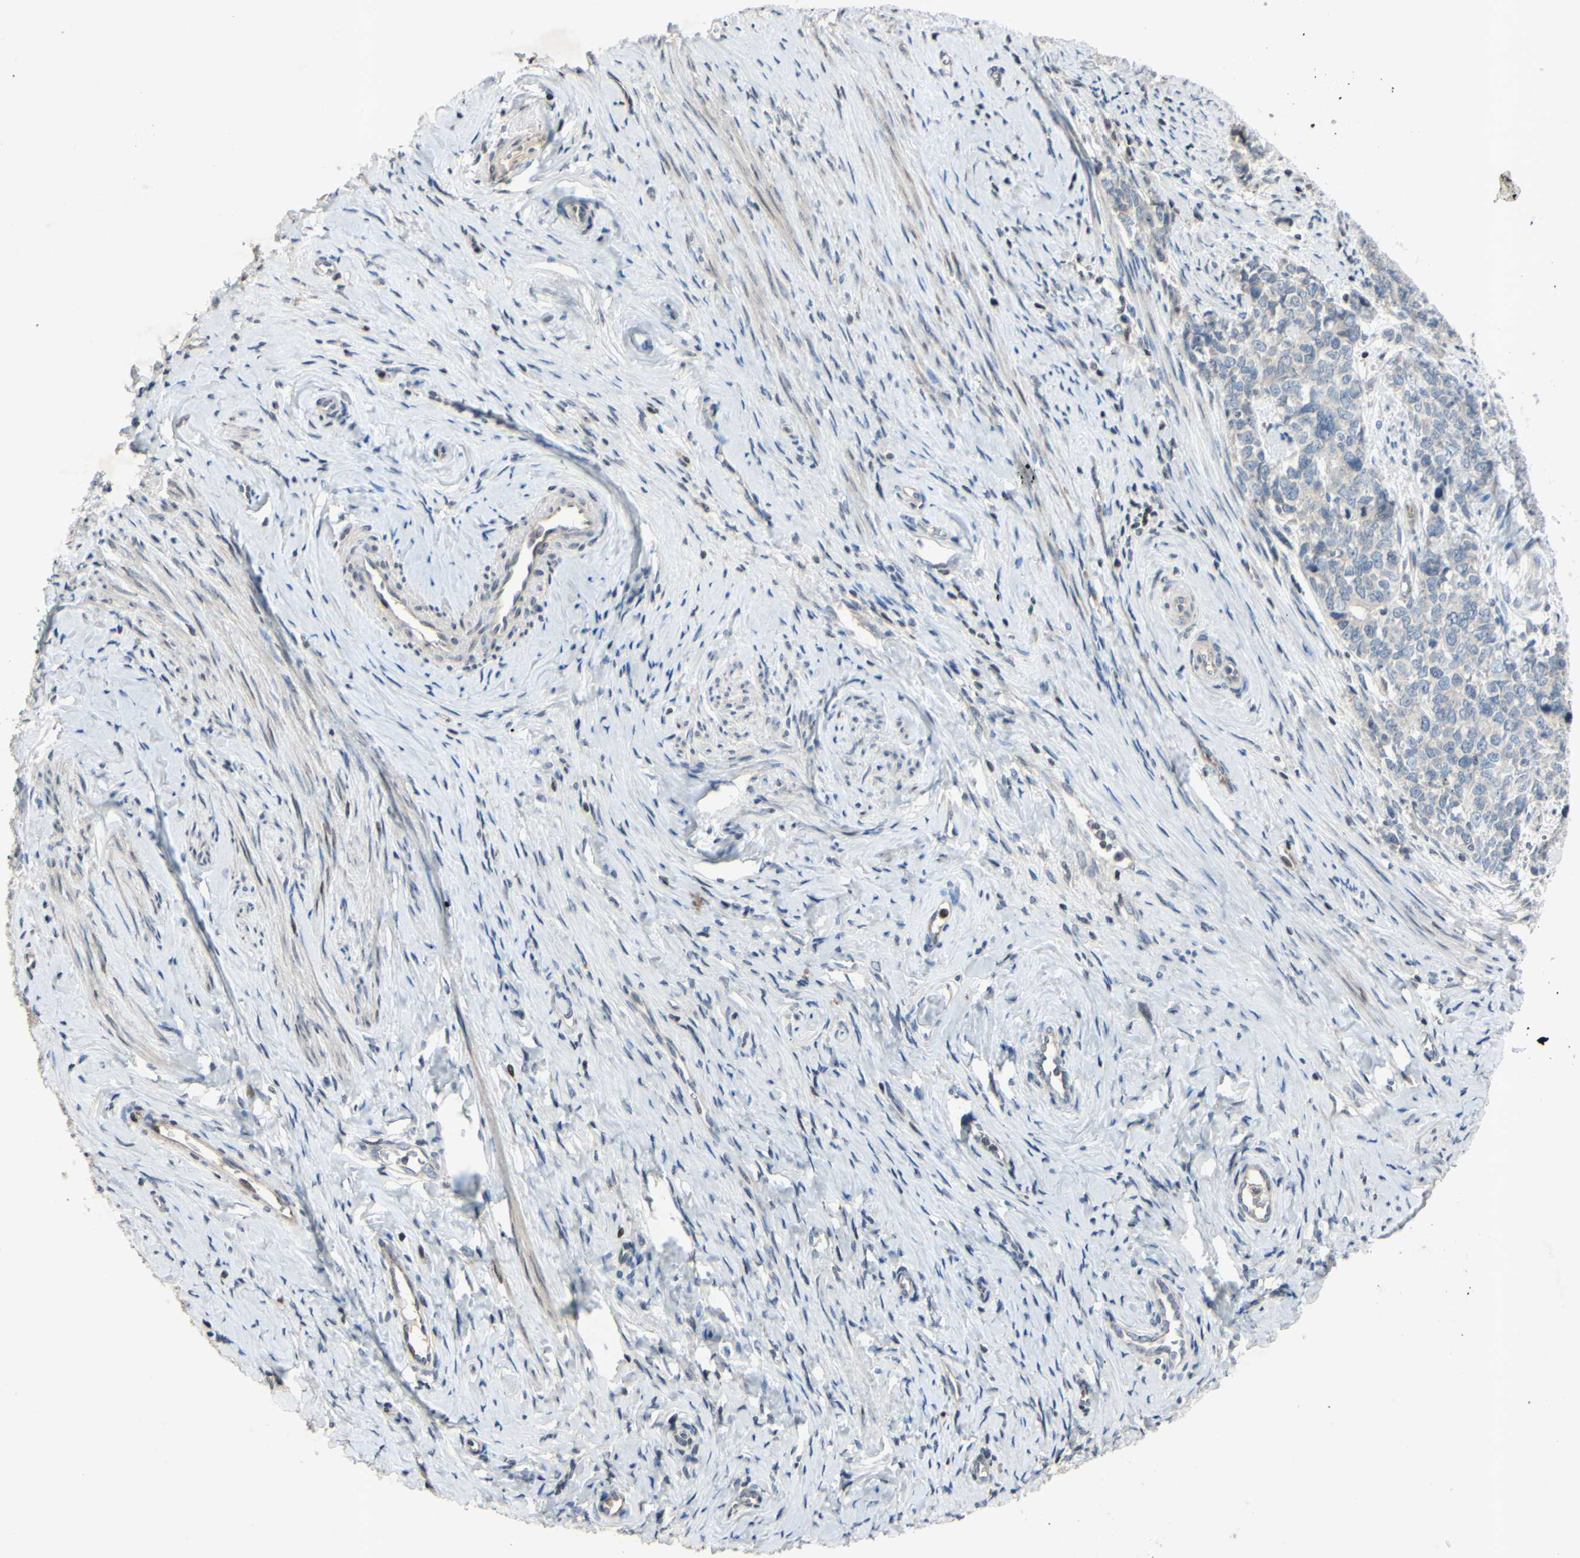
{"staining": {"intensity": "negative", "quantity": "none", "location": "none"}, "tissue": "cervical cancer", "cell_type": "Tumor cells", "image_type": "cancer", "snomed": [{"axis": "morphology", "description": "Squamous cell carcinoma, NOS"}, {"axis": "topography", "description": "Cervix"}], "caption": "Immunohistochemistry (IHC) micrograph of neoplastic tissue: human cervical squamous cell carcinoma stained with DAB displays no significant protein positivity in tumor cells.", "gene": "ARG1", "patient": {"sex": "female", "age": 63}}